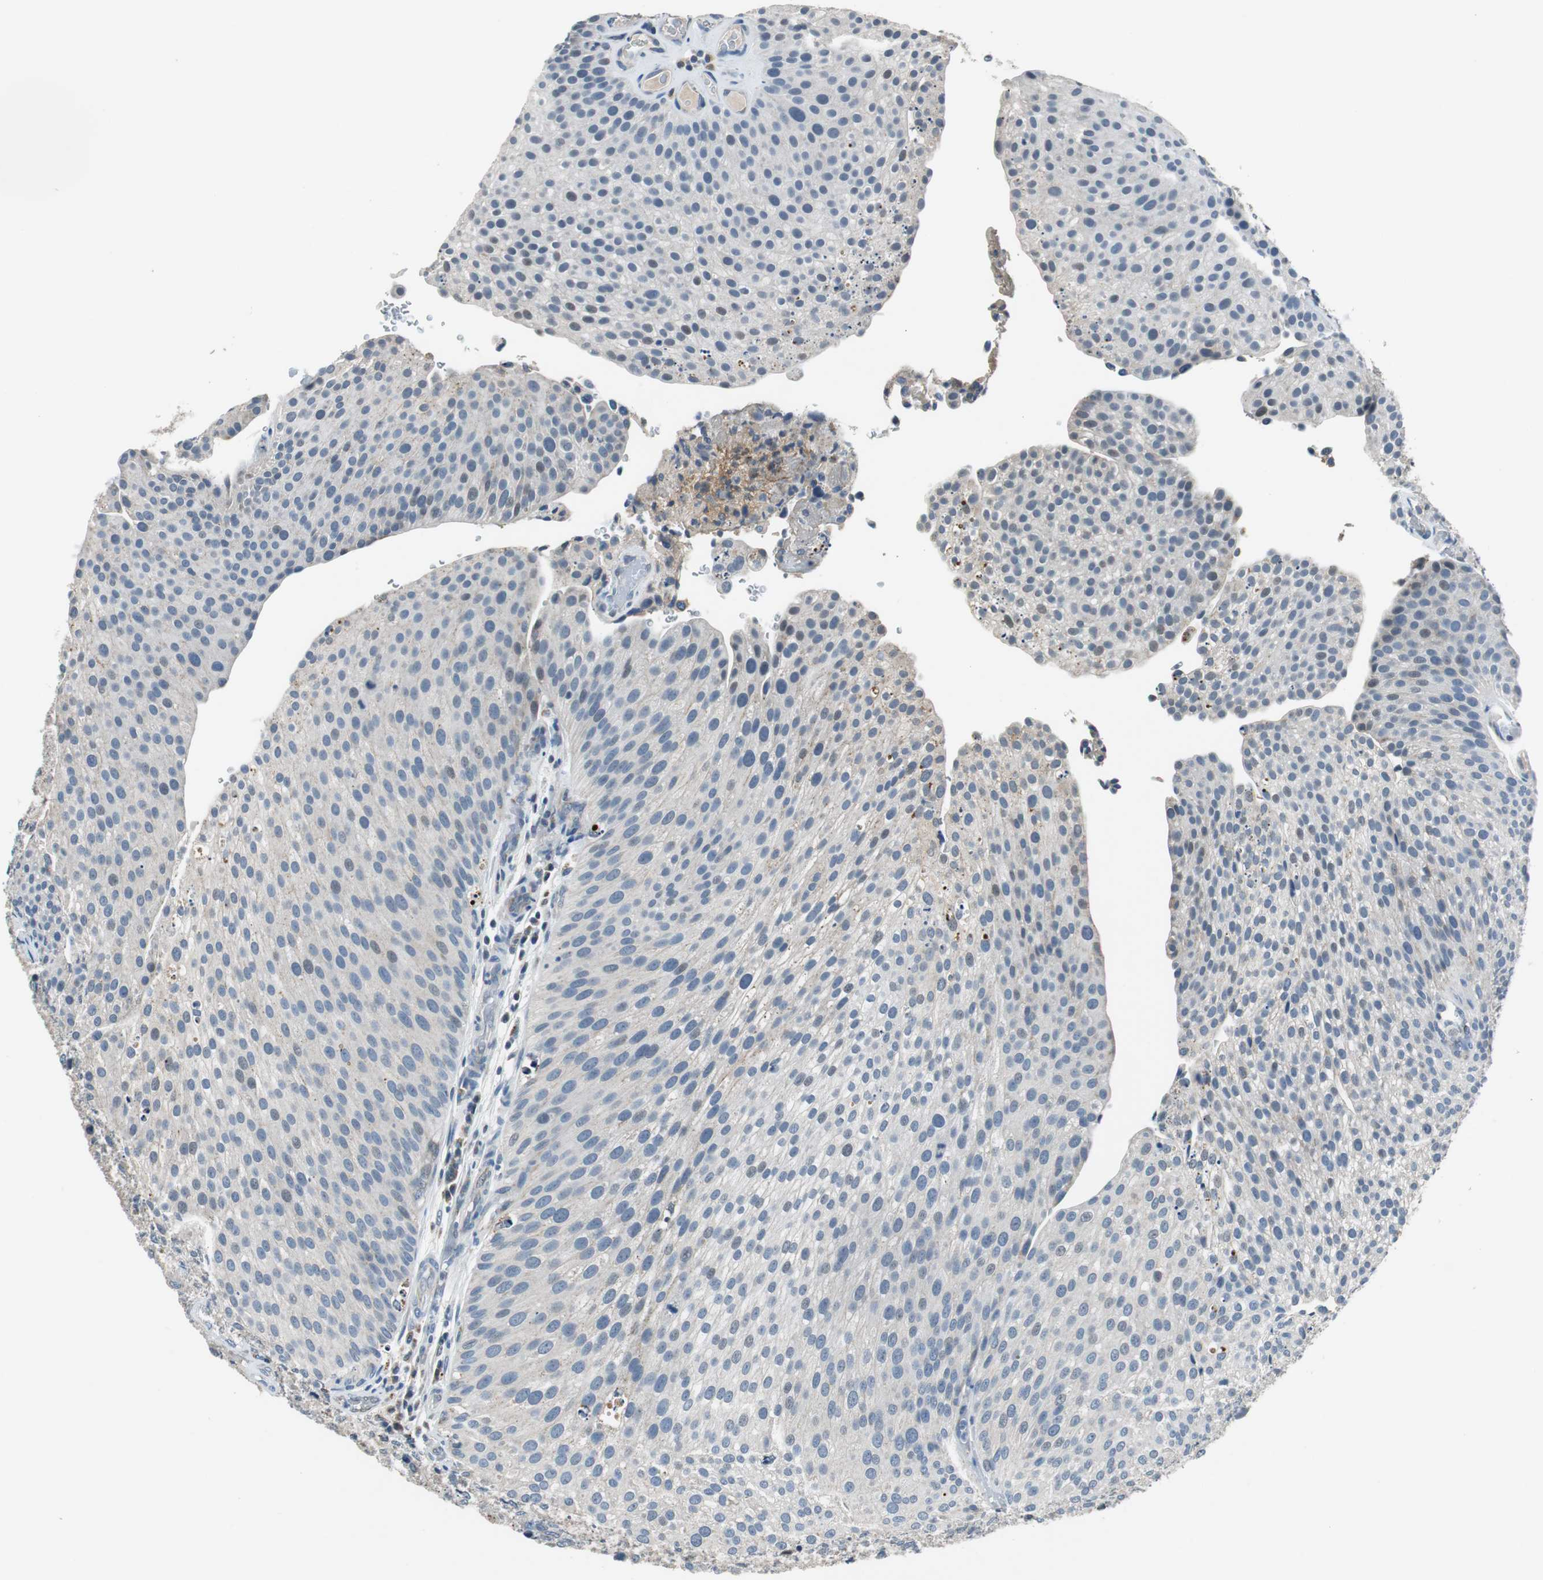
{"staining": {"intensity": "weak", "quantity": "<25%", "location": "cytoplasmic/membranous"}, "tissue": "urothelial cancer", "cell_type": "Tumor cells", "image_type": "cancer", "snomed": [{"axis": "morphology", "description": "Urothelial carcinoma, Low grade"}, {"axis": "topography", "description": "Smooth muscle"}, {"axis": "topography", "description": "Urinary bladder"}], "caption": "DAB (3,3'-diaminobenzidine) immunohistochemical staining of human urothelial cancer shows no significant expression in tumor cells. (Brightfield microscopy of DAB (3,3'-diaminobenzidine) IHC at high magnification).", "gene": "NLGN1", "patient": {"sex": "male", "age": 60}}